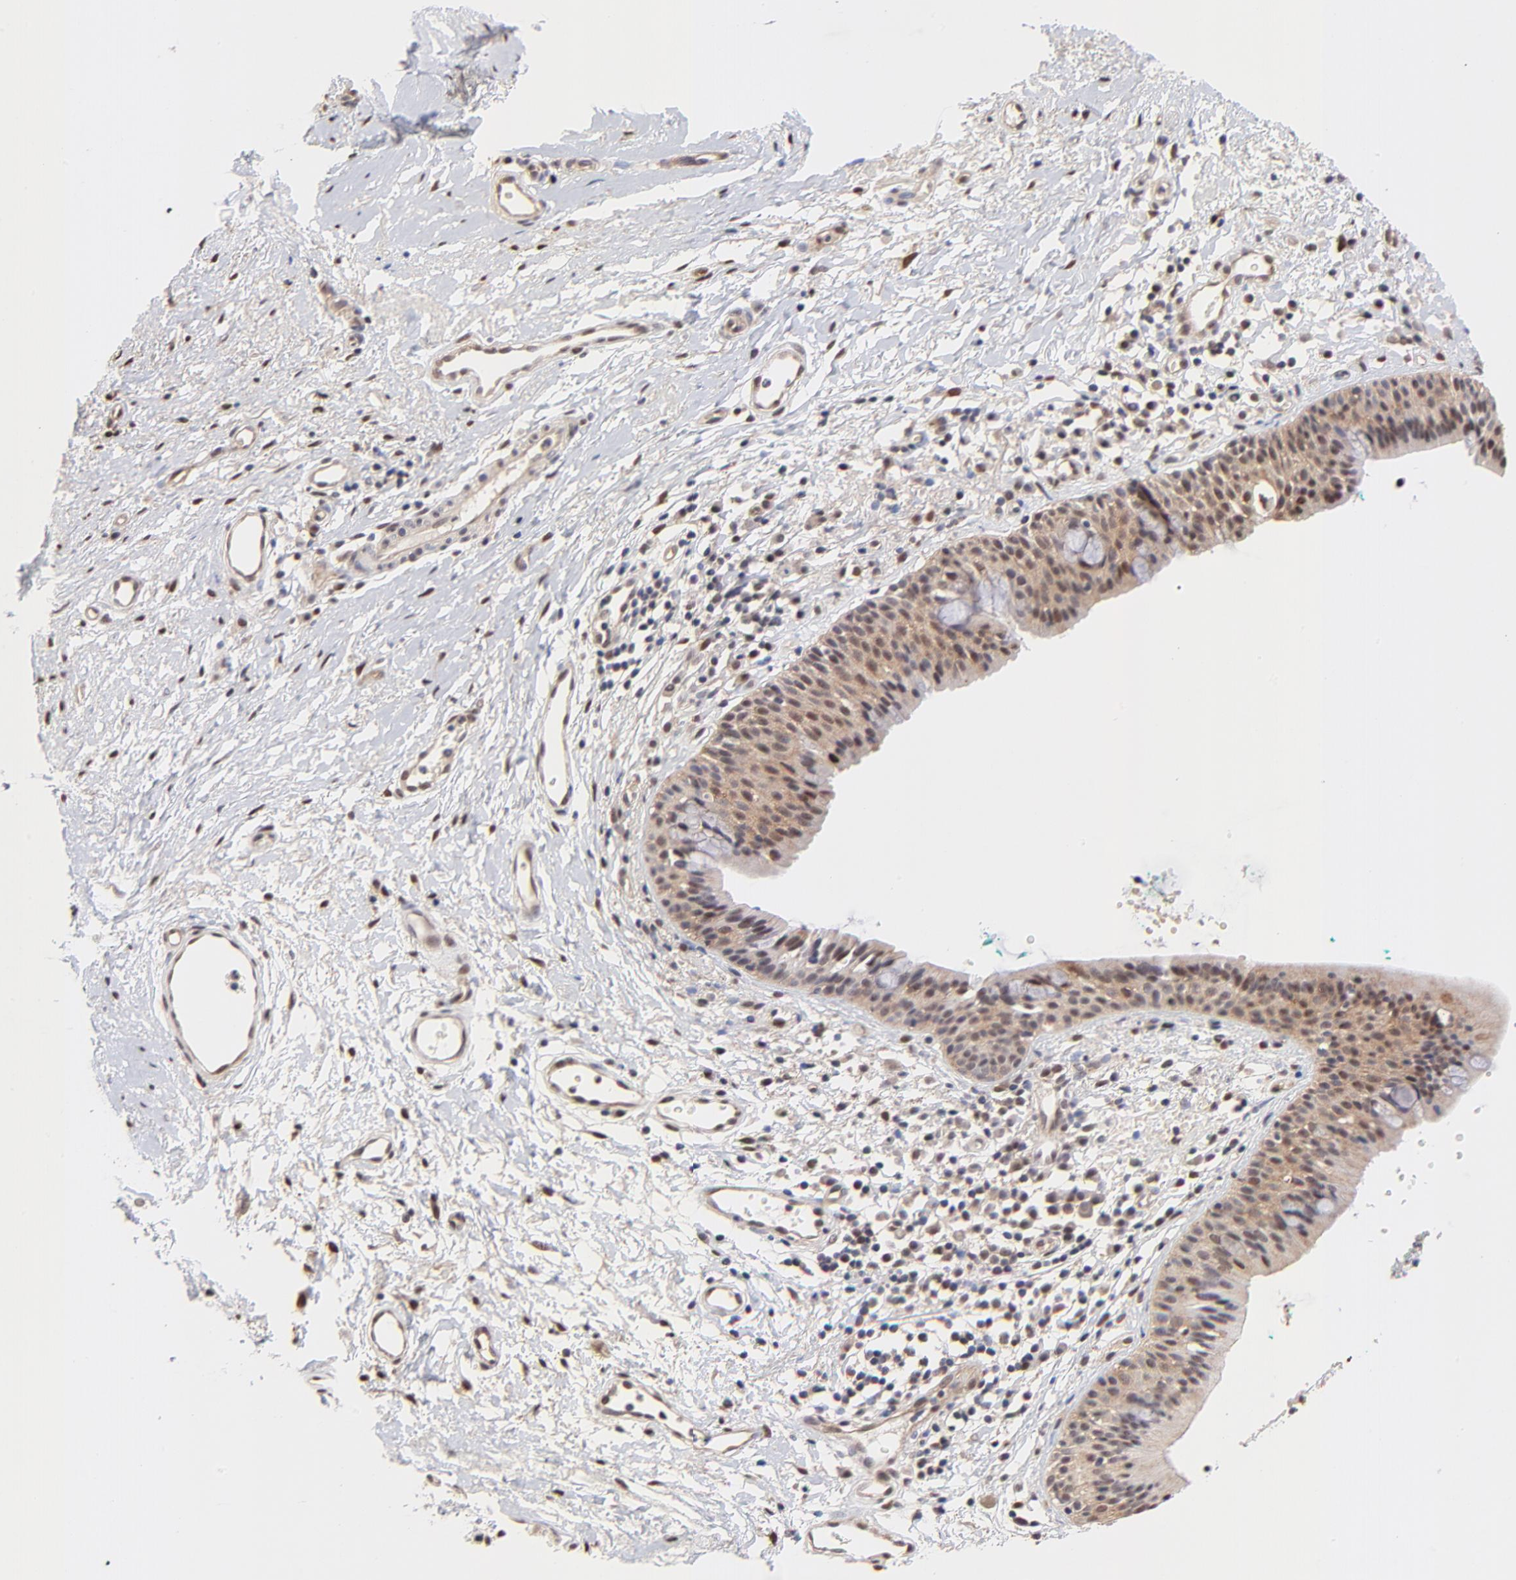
{"staining": {"intensity": "weak", "quantity": "25%-75%", "location": "nuclear"}, "tissue": "nasopharynx", "cell_type": "Respiratory epithelial cells", "image_type": "normal", "snomed": [{"axis": "morphology", "description": "Normal tissue, NOS"}, {"axis": "morphology", "description": "Basal cell carcinoma"}, {"axis": "topography", "description": "Cartilage tissue"}, {"axis": "topography", "description": "Nasopharynx"}, {"axis": "topography", "description": "Oral tissue"}], "caption": "Protein staining shows weak nuclear staining in about 25%-75% of respiratory epithelial cells in benign nasopharynx. Immunohistochemistry stains the protein in brown and the nuclei are stained blue.", "gene": "PSMC4", "patient": {"sex": "female", "age": 77}}